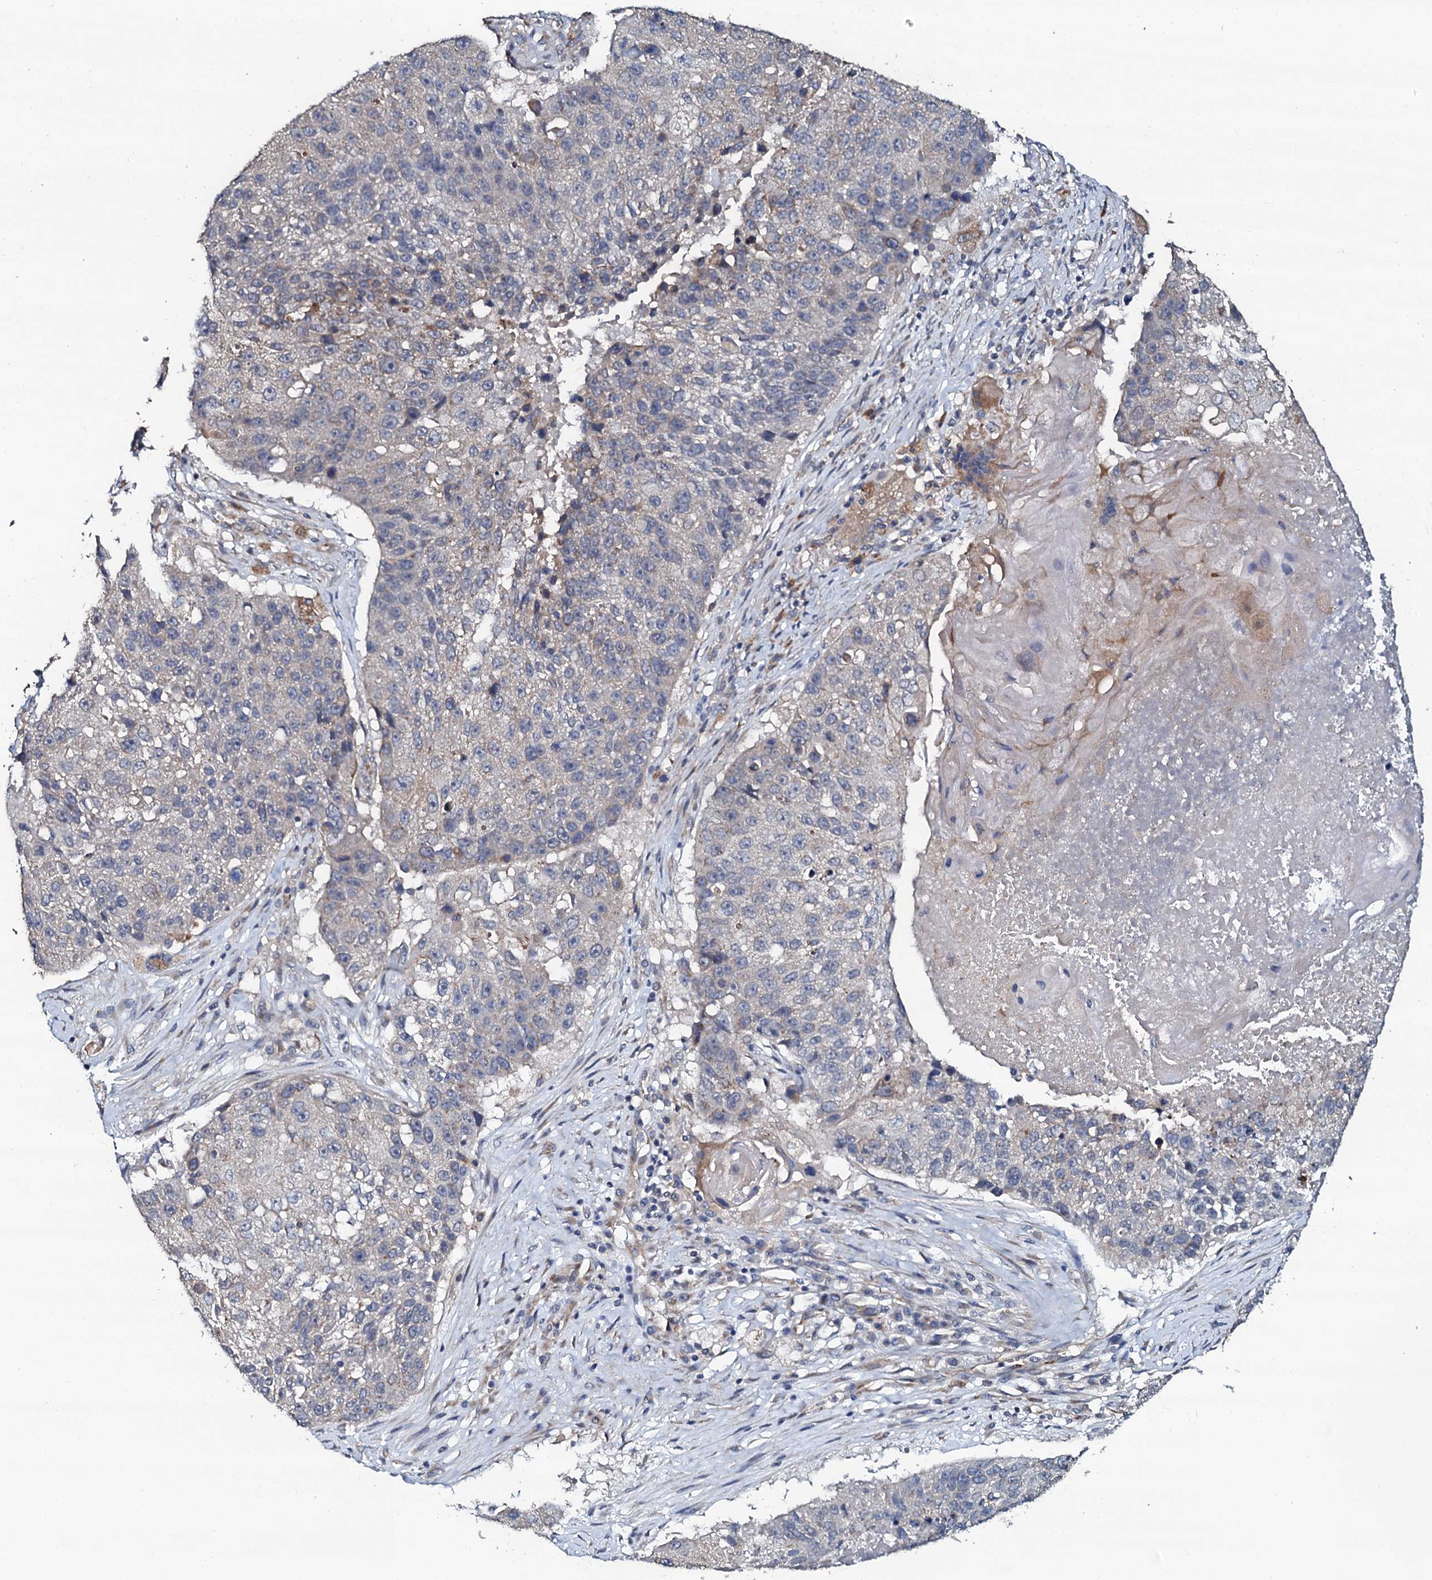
{"staining": {"intensity": "negative", "quantity": "none", "location": "none"}, "tissue": "lung cancer", "cell_type": "Tumor cells", "image_type": "cancer", "snomed": [{"axis": "morphology", "description": "Squamous cell carcinoma, NOS"}, {"axis": "topography", "description": "Lung"}], "caption": "Tumor cells show no significant protein staining in lung cancer (squamous cell carcinoma). (DAB (3,3'-diaminobenzidine) immunohistochemistry (IHC) visualized using brightfield microscopy, high magnification).", "gene": "GLCE", "patient": {"sex": "male", "age": 61}}